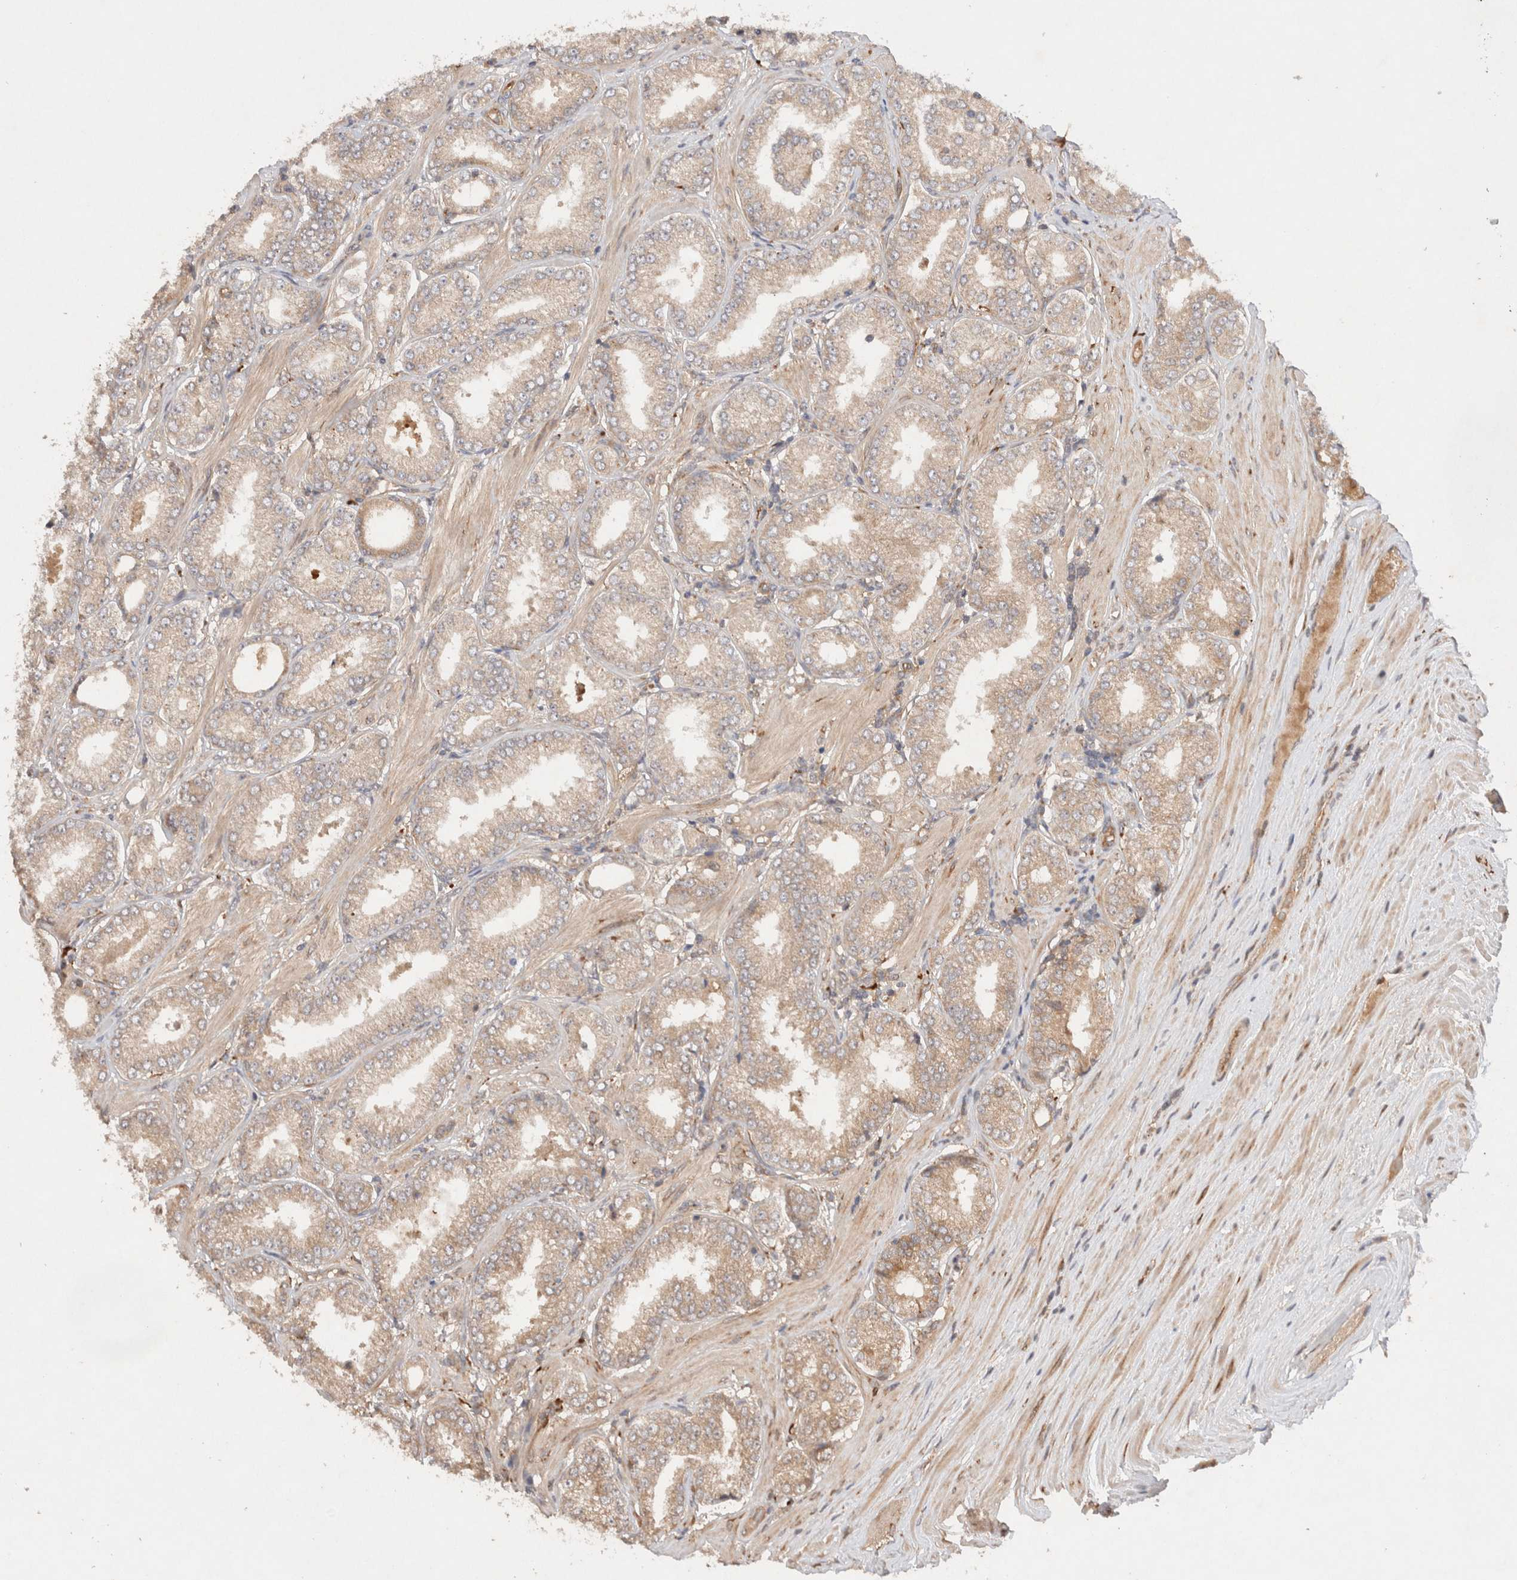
{"staining": {"intensity": "weak", "quantity": ">75%", "location": "cytoplasmic/membranous"}, "tissue": "prostate cancer", "cell_type": "Tumor cells", "image_type": "cancer", "snomed": [{"axis": "morphology", "description": "Adenocarcinoma, Low grade"}, {"axis": "topography", "description": "Prostate"}], "caption": "This photomicrograph demonstrates low-grade adenocarcinoma (prostate) stained with IHC to label a protein in brown. The cytoplasmic/membranous of tumor cells show weak positivity for the protein. Nuclei are counter-stained blue.", "gene": "KLHL20", "patient": {"sex": "male", "age": 62}}